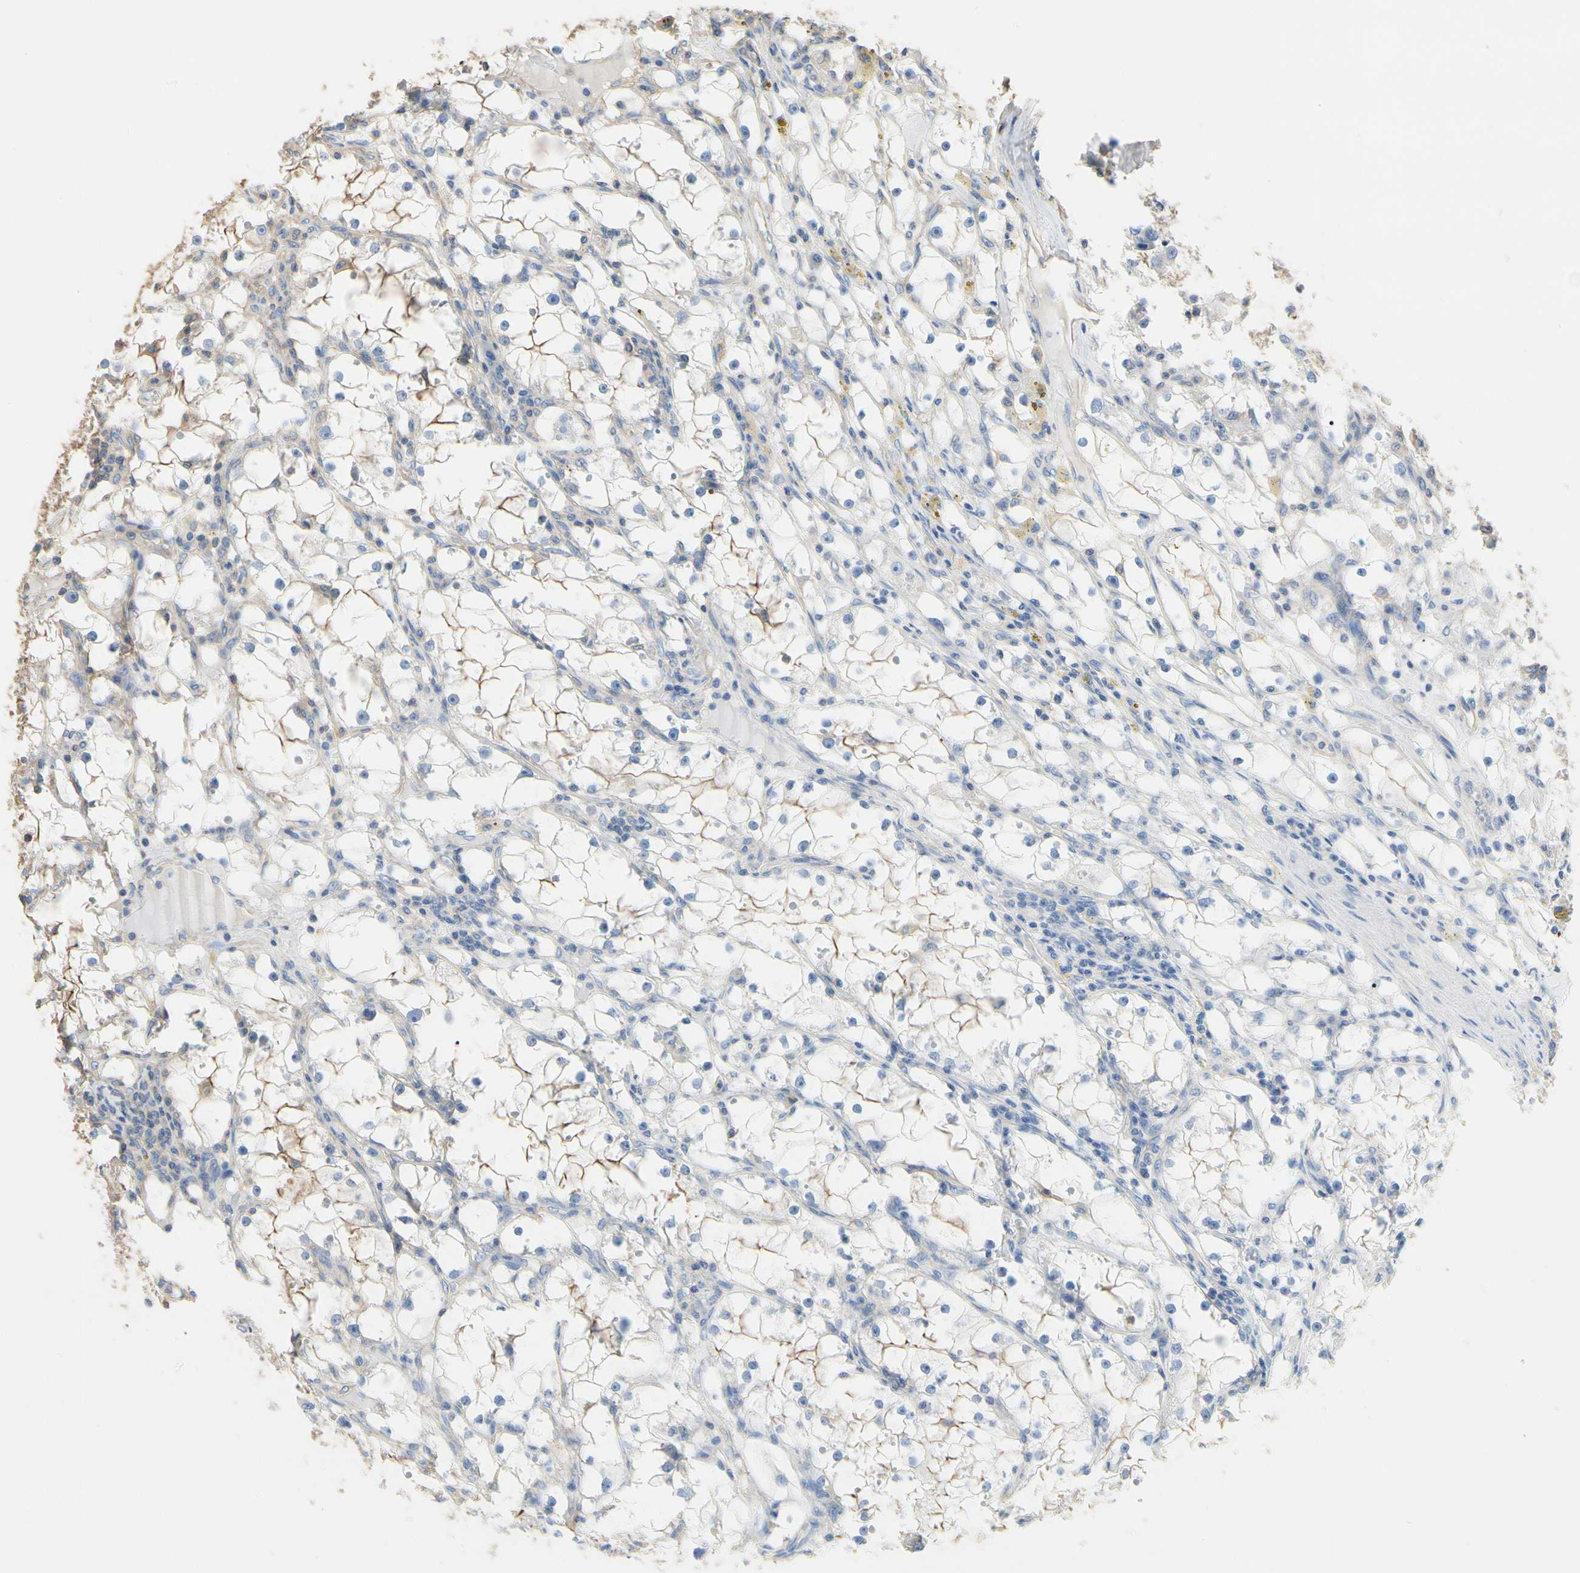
{"staining": {"intensity": "strong", "quantity": "<25%", "location": "cytoplasmic/membranous"}, "tissue": "renal cancer", "cell_type": "Tumor cells", "image_type": "cancer", "snomed": [{"axis": "morphology", "description": "Adenocarcinoma, NOS"}, {"axis": "topography", "description": "Kidney"}], "caption": "A photomicrograph of renal cancer stained for a protein shows strong cytoplasmic/membranous brown staining in tumor cells.", "gene": "PDZK1", "patient": {"sex": "male", "age": 56}}